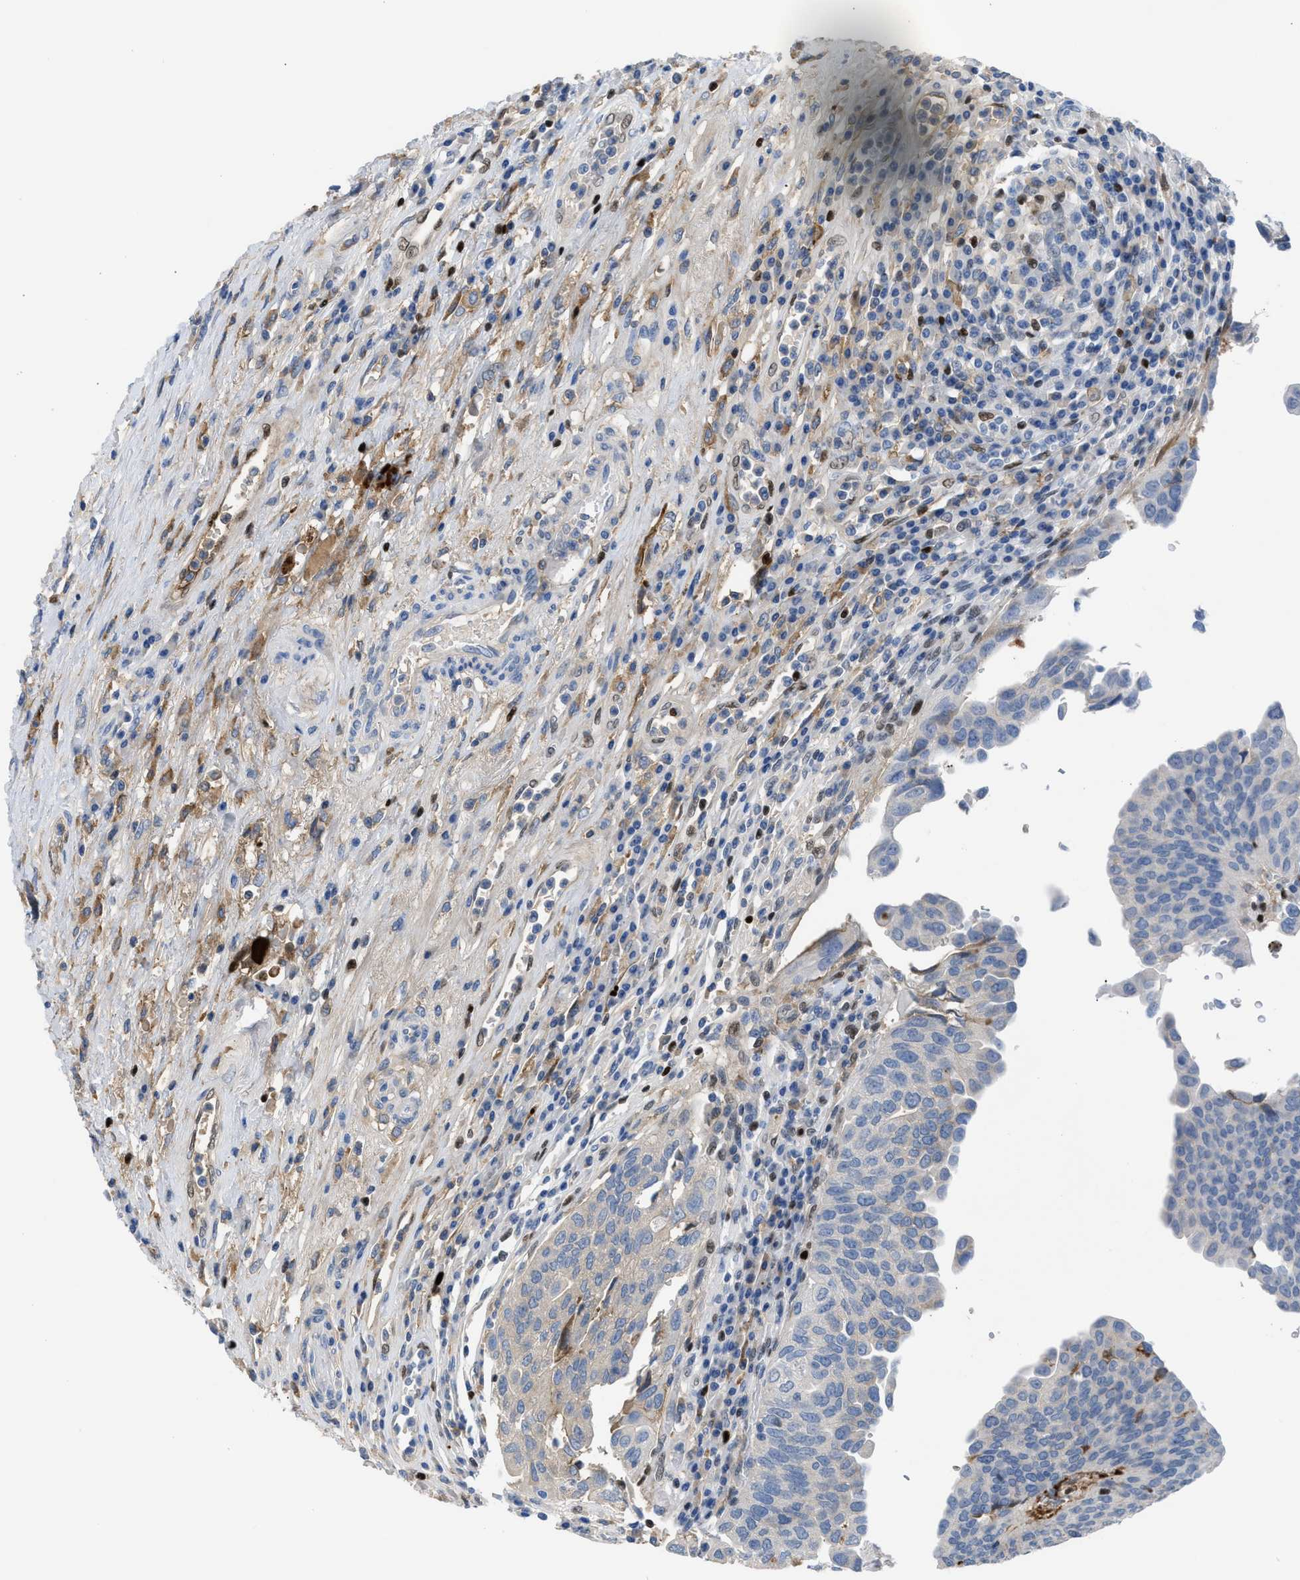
{"staining": {"intensity": "weak", "quantity": "<25%", "location": "cytoplasmic/membranous"}, "tissue": "urothelial cancer", "cell_type": "Tumor cells", "image_type": "cancer", "snomed": [{"axis": "morphology", "description": "Urothelial carcinoma, High grade"}, {"axis": "topography", "description": "Urinary bladder"}], "caption": "Urothelial cancer stained for a protein using immunohistochemistry shows no expression tumor cells.", "gene": "LEF1", "patient": {"sex": "female", "age": 80}}